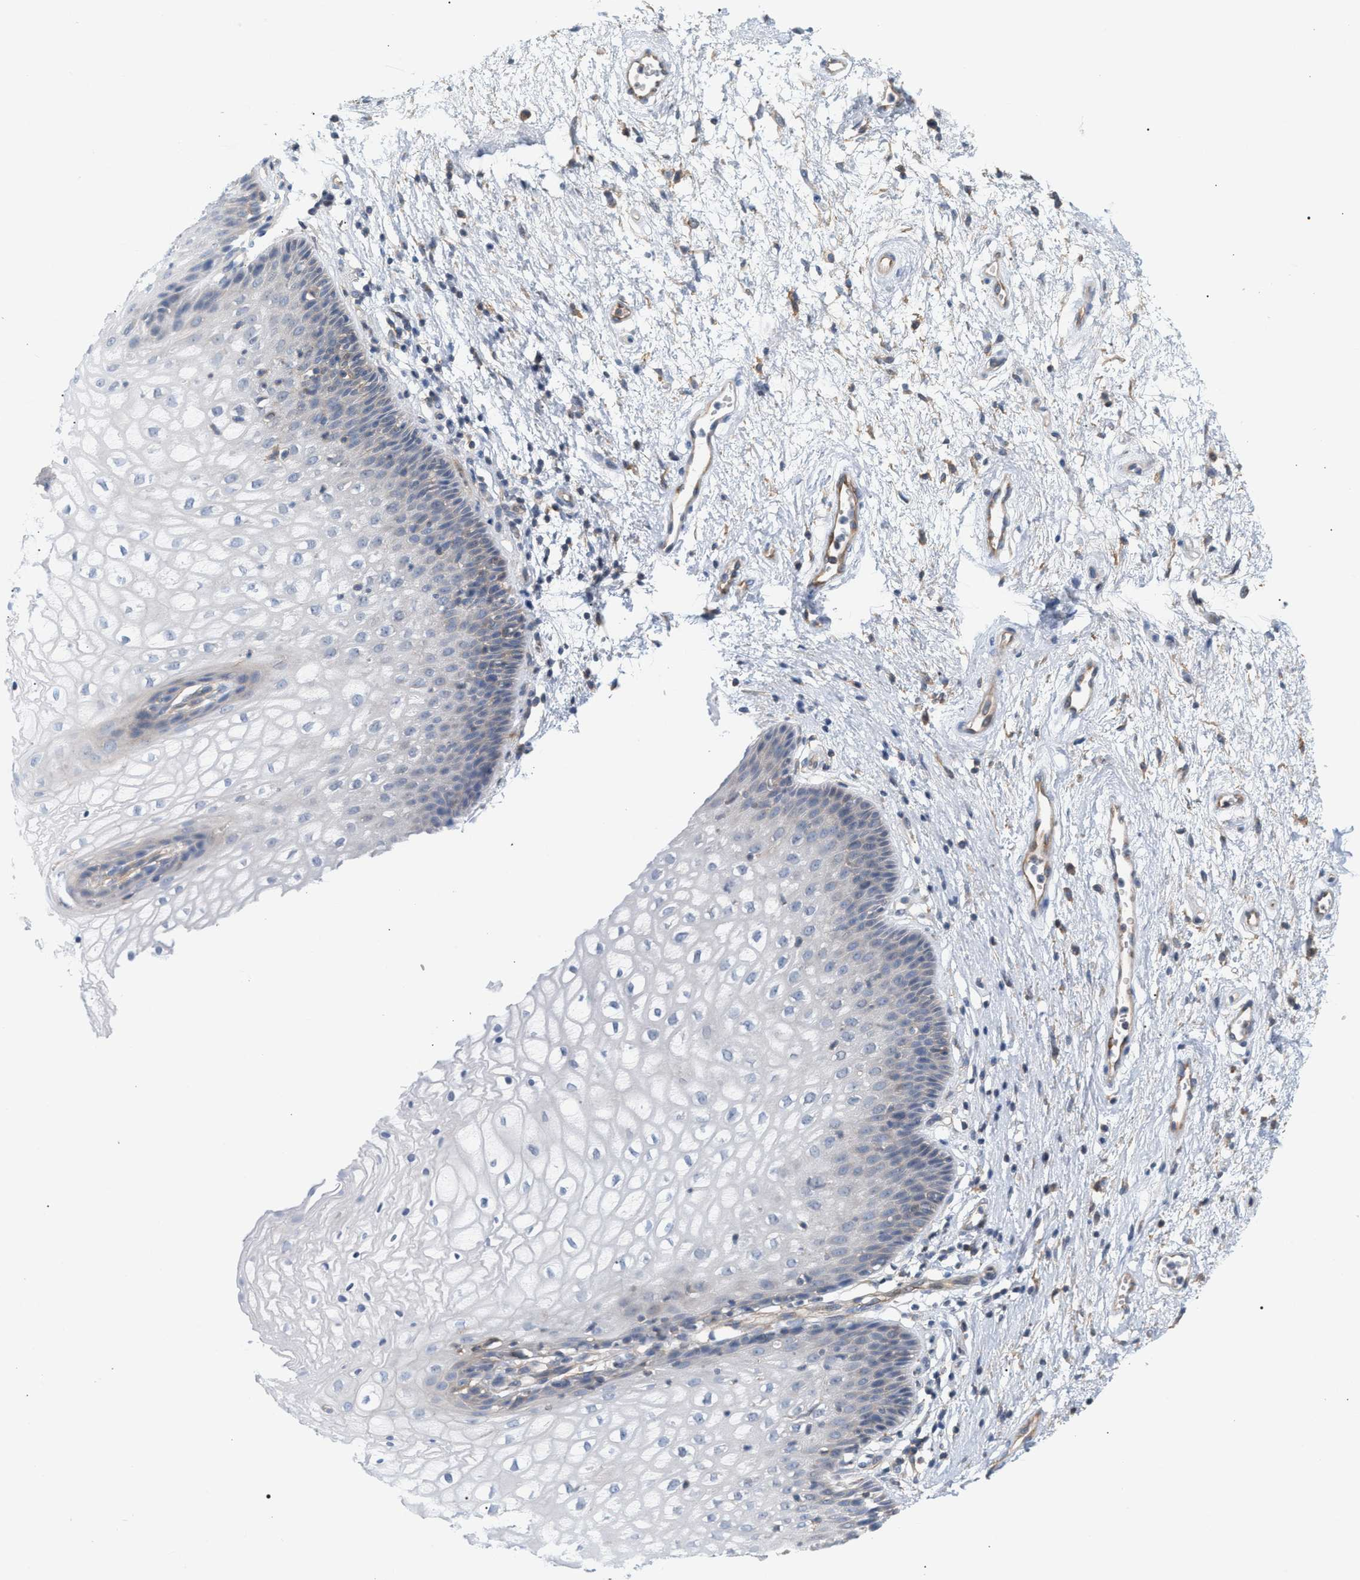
{"staining": {"intensity": "negative", "quantity": "none", "location": "none"}, "tissue": "vagina", "cell_type": "Squamous epithelial cells", "image_type": "normal", "snomed": [{"axis": "morphology", "description": "Normal tissue, NOS"}, {"axis": "topography", "description": "Vagina"}], "caption": "The image shows no staining of squamous epithelial cells in benign vagina.", "gene": "LRCH1", "patient": {"sex": "female", "age": 34}}